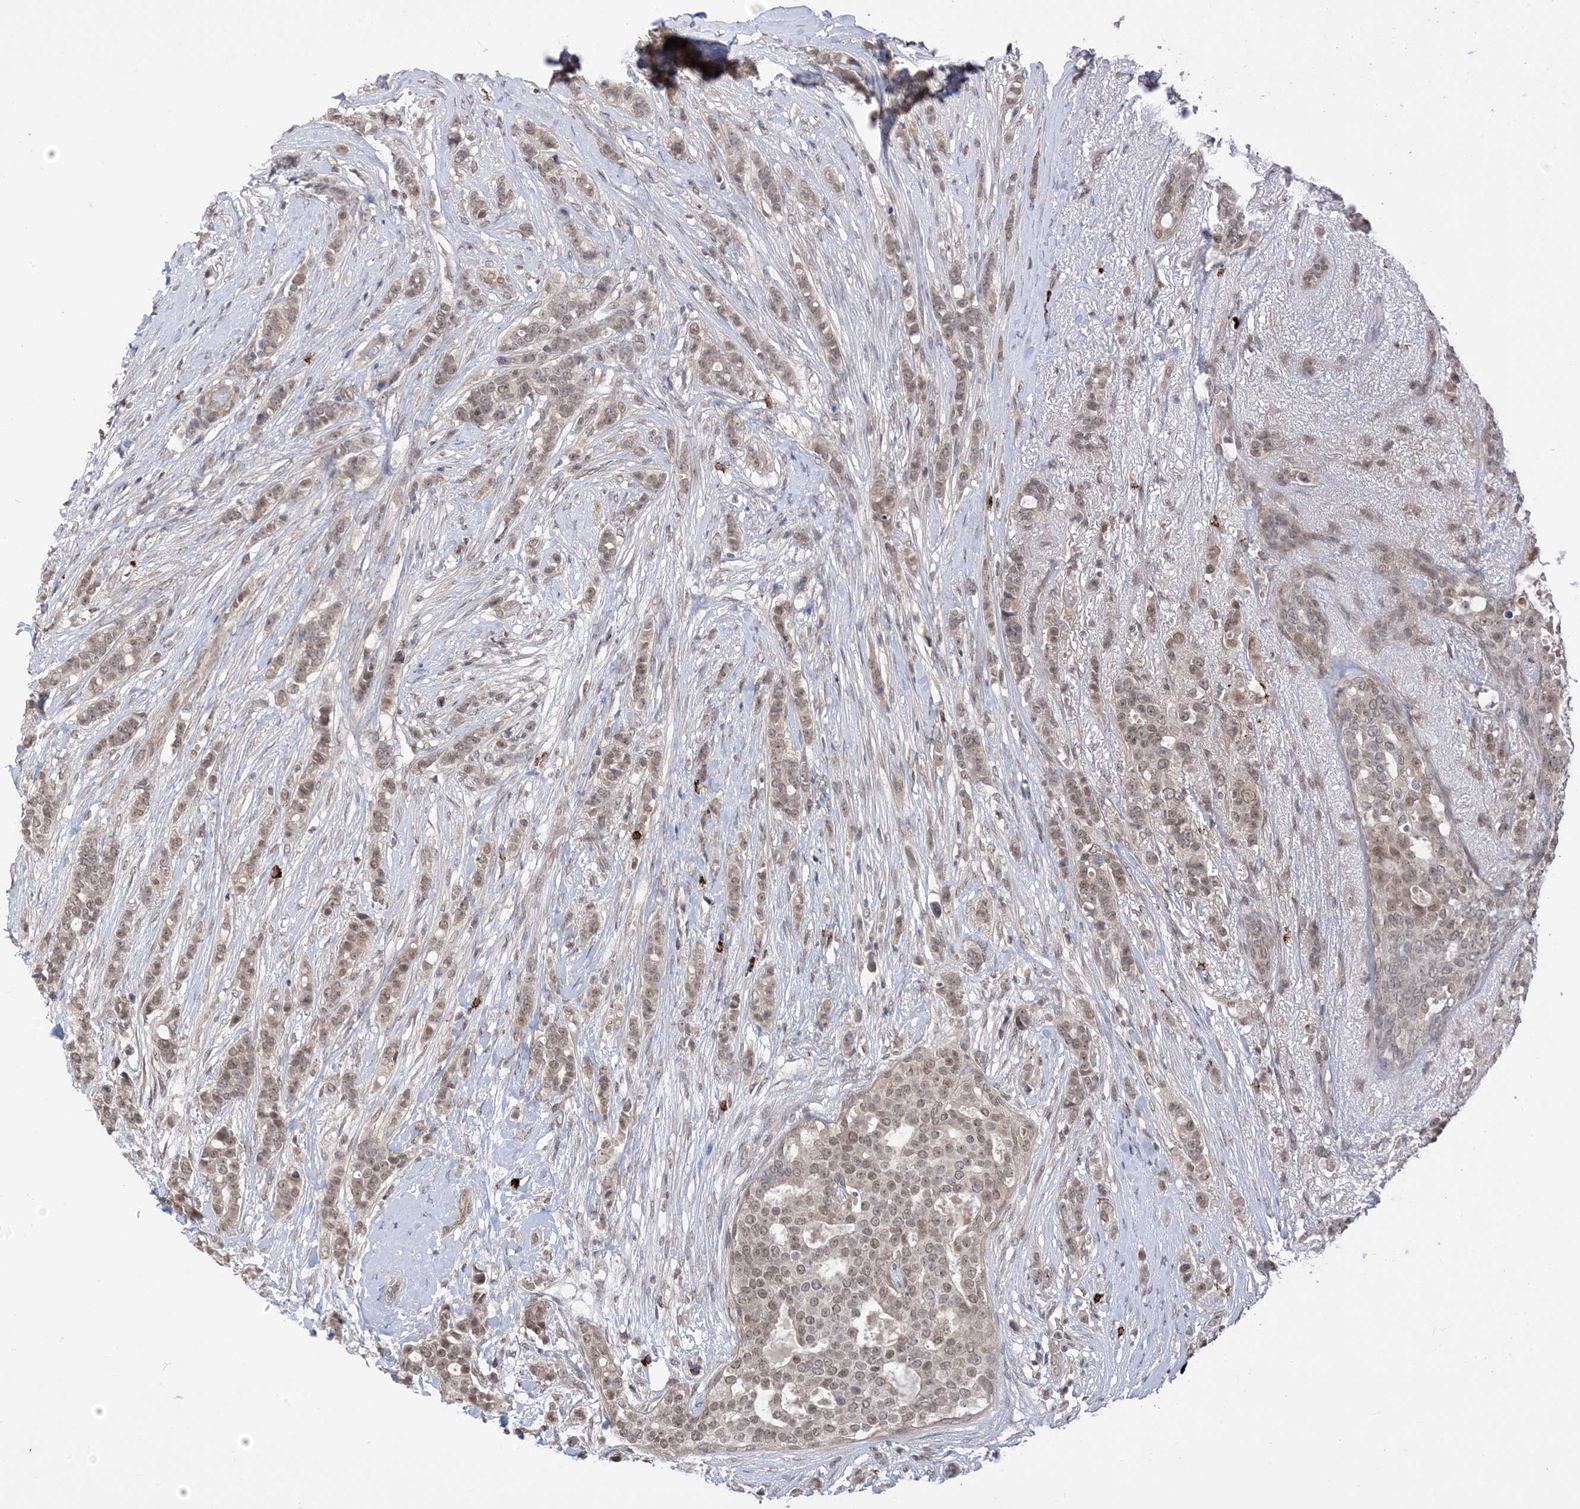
{"staining": {"intensity": "weak", "quantity": ">75%", "location": "nuclear"}, "tissue": "breast cancer", "cell_type": "Tumor cells", "image_type": "cancer", "snomed": [{"axis": "morphology", "description": "Lobular carcinoma"}, {"axis": "topography", "description": "Breast"}], "caption": "A brown stain labels weak nuclear positivity of a protein in human lobular carcinoma (breast) tumor cells. The protein is stained brown, and the nuclei are stained in blue (DAB (3,3'-diaminobenzidine) IHC with brightfield microscopy, high magnification).", "gene": "RANBP9", "patient": {"sex": "female", "age": 51}}